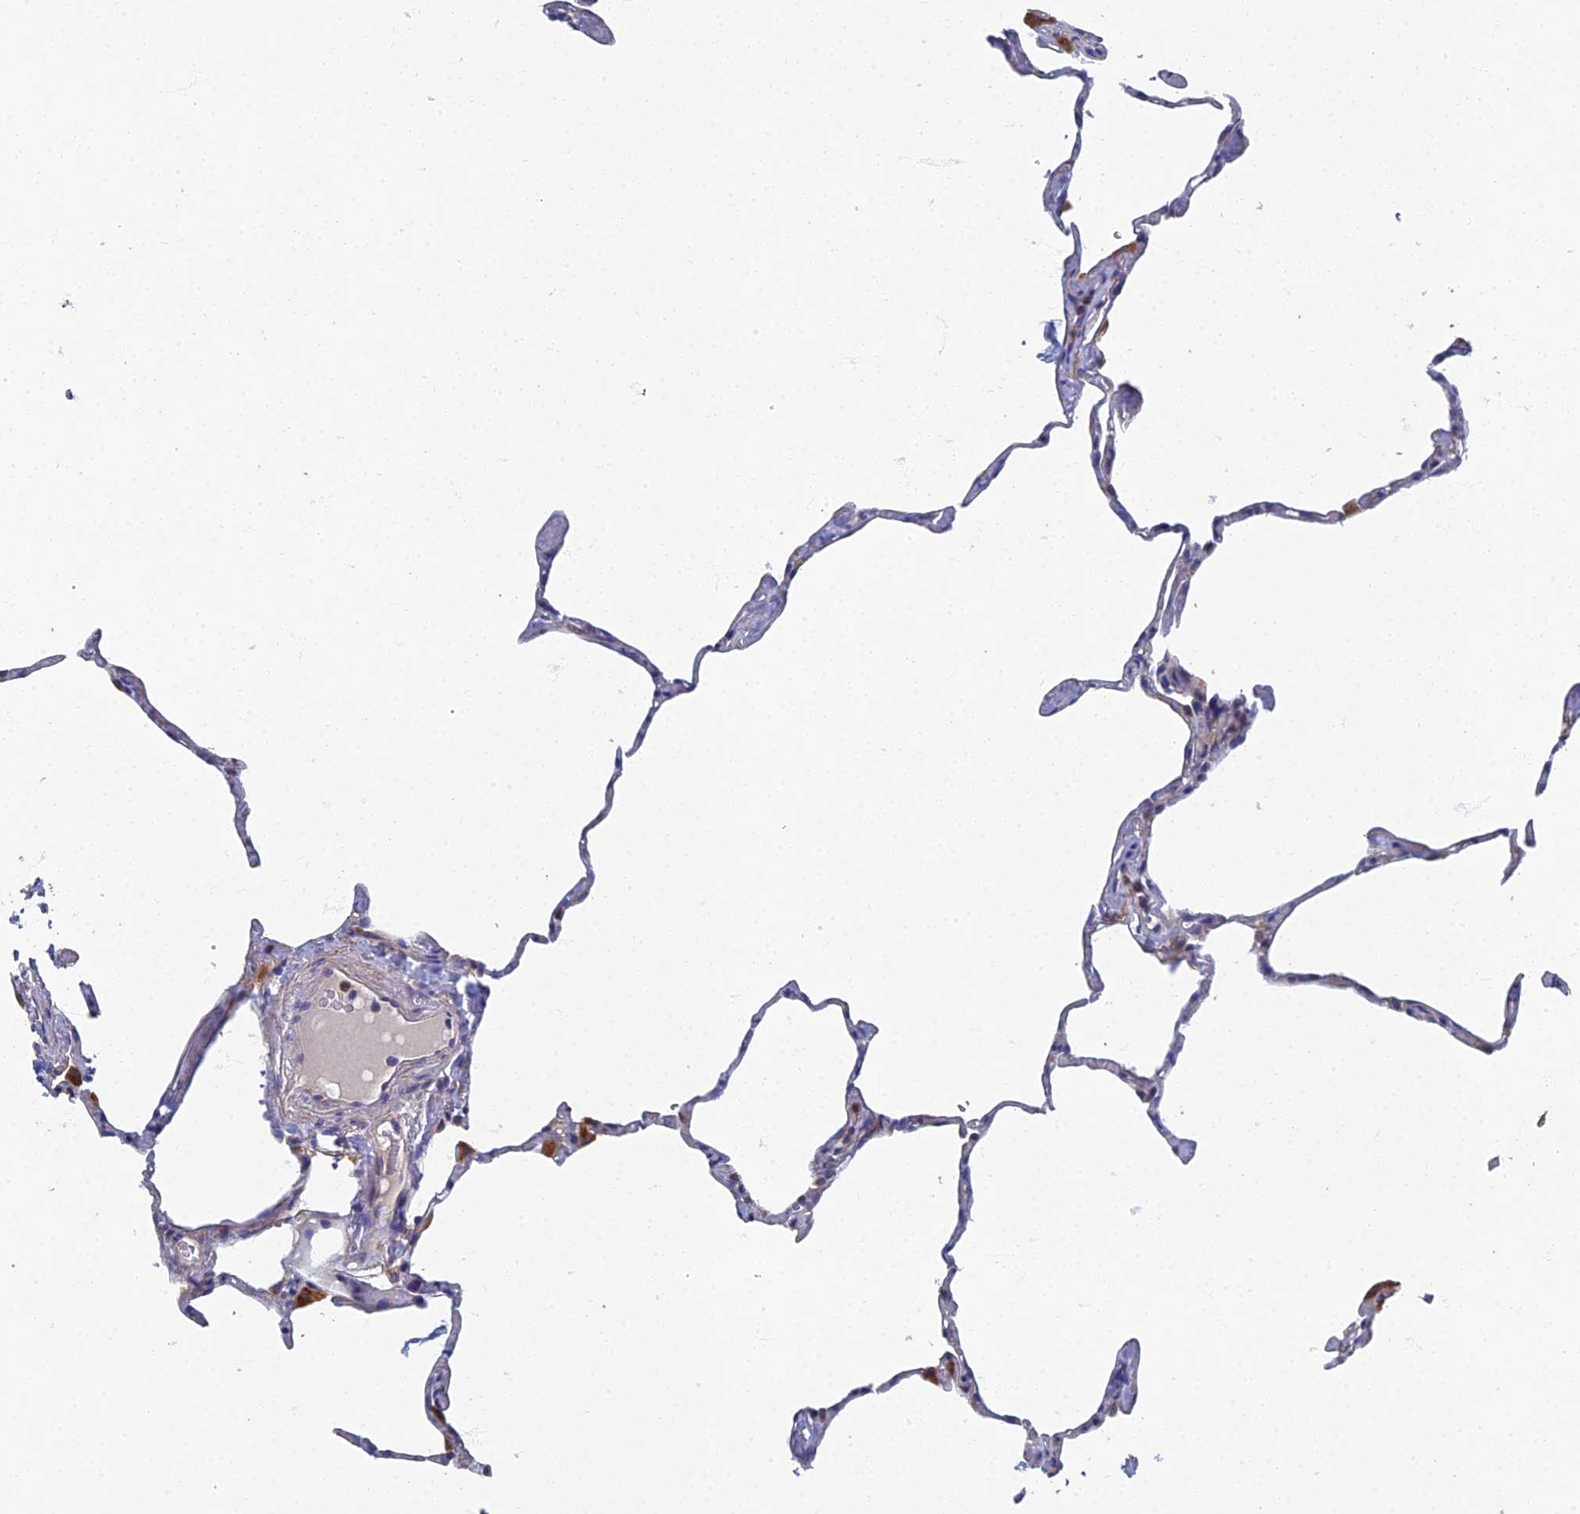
{"staining": {"intensity": "negative", "quantity": "none", "location": "none"}, "tissue": "lung", "cell_type": "Alveolar cells", "image_type": "normal", "snomed": [{"axis": "morphology", "description": "Normal tissue, NOS"}, {"axis": "topography", "description": "Lung"}], "caption": "Lung stained for a protein using IHC demonstrates no staining alveolar cells.", "gene": "RNASEK", "patient": {"sex": "male", "age": 65}}